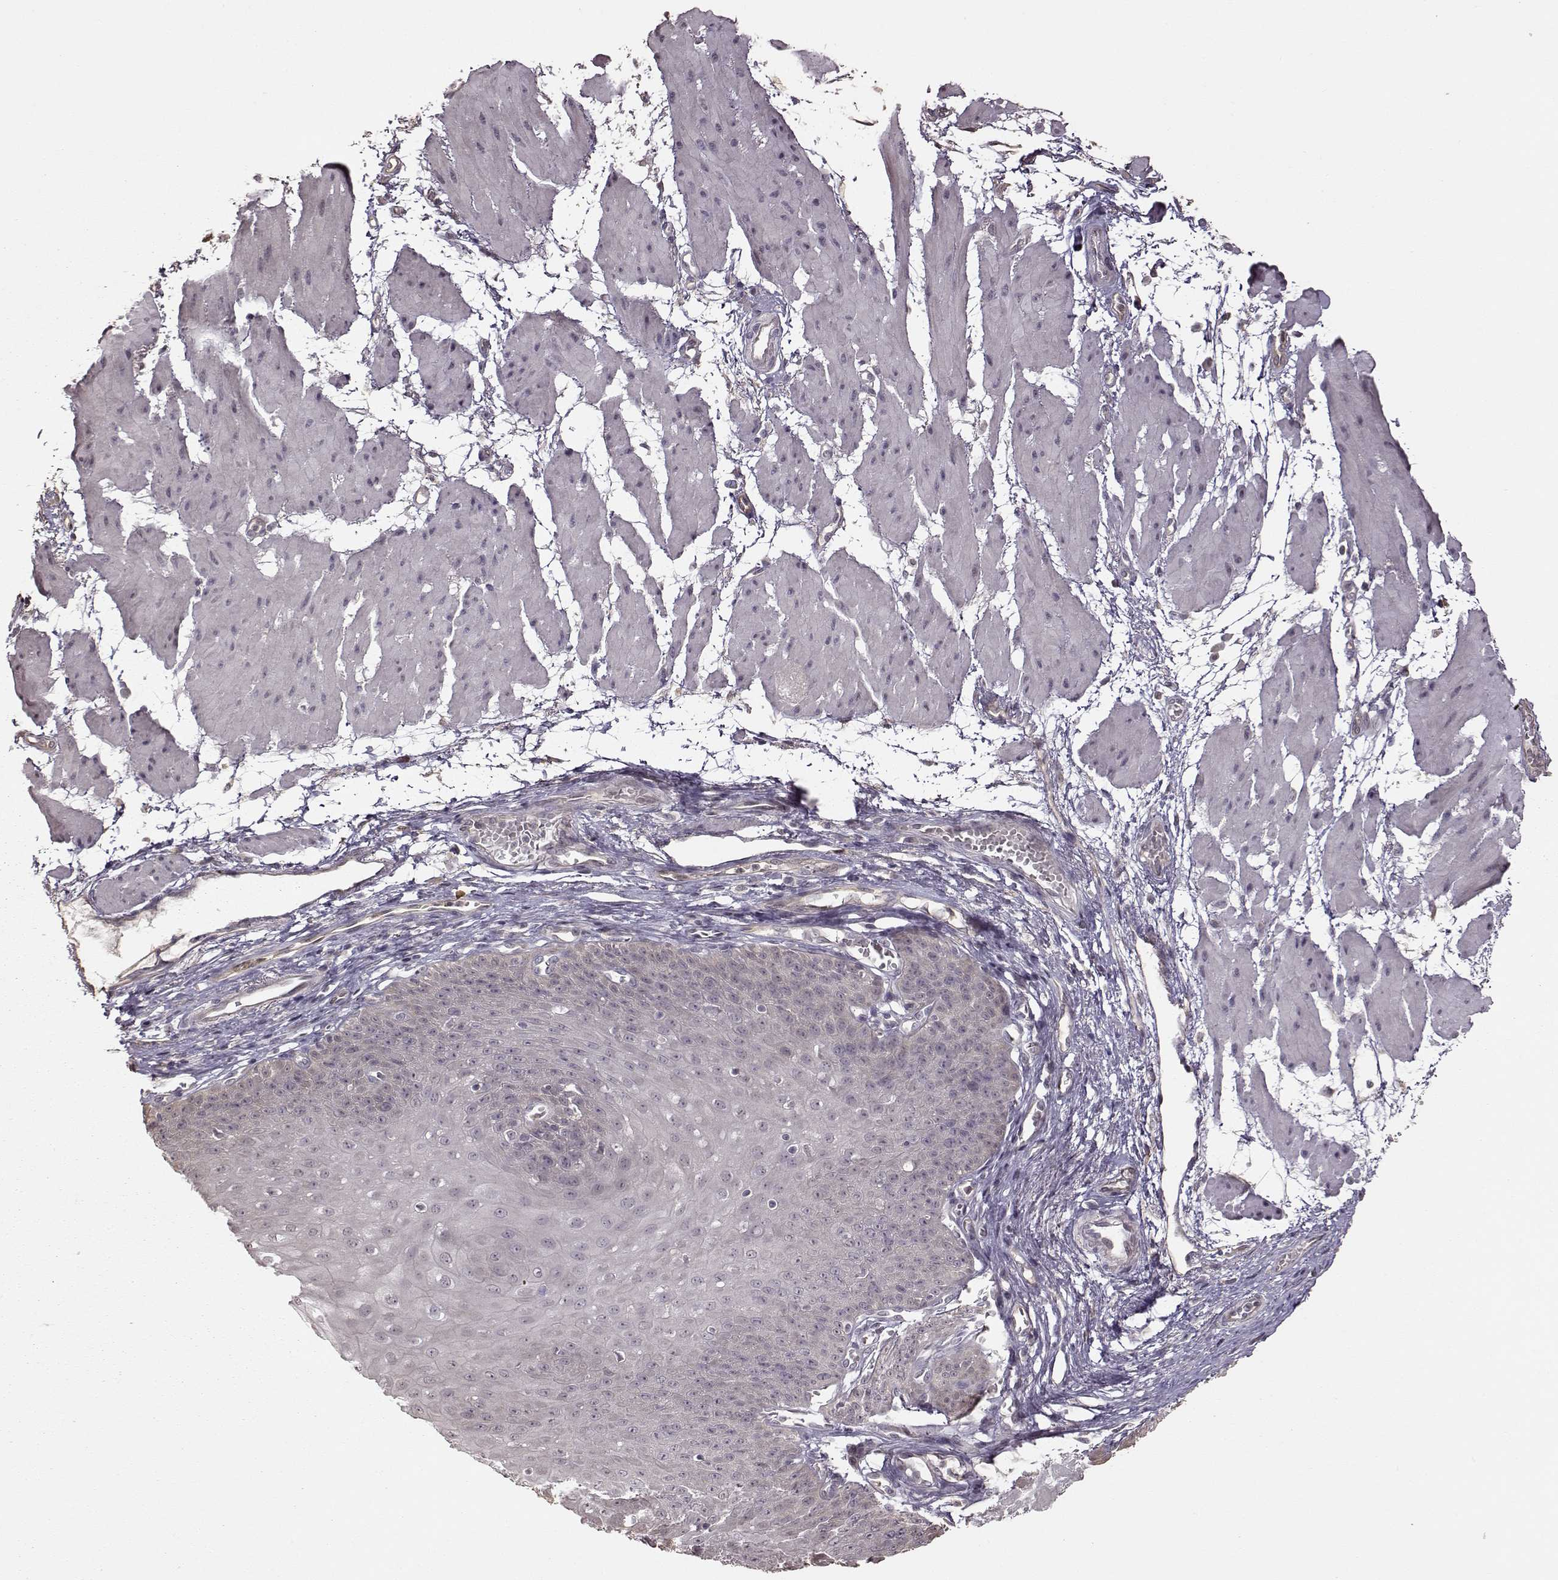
{"staining": {"intensity": "negative", "quantity": "none", "location": "none"}, "tissue": "esophagus", "cell_type": "Squamous epithelial cells", "image_type": "normal", "snomed": [{"axis": "morphology", "description": "Normal tissue, NOS"}, {"axis": "topography", "description": "Esophagus"}], "caption": "Immunohistochemistry image of unremarkable esophagus: esophagus stained with DAB shows no significant protein positivity in squamous epithelial cells. (Immunohistochemistry (ihc), brightfield microscopy, high magnification).", "gene": "CRB1", "patient": {"sex": "male", "age": 71}}